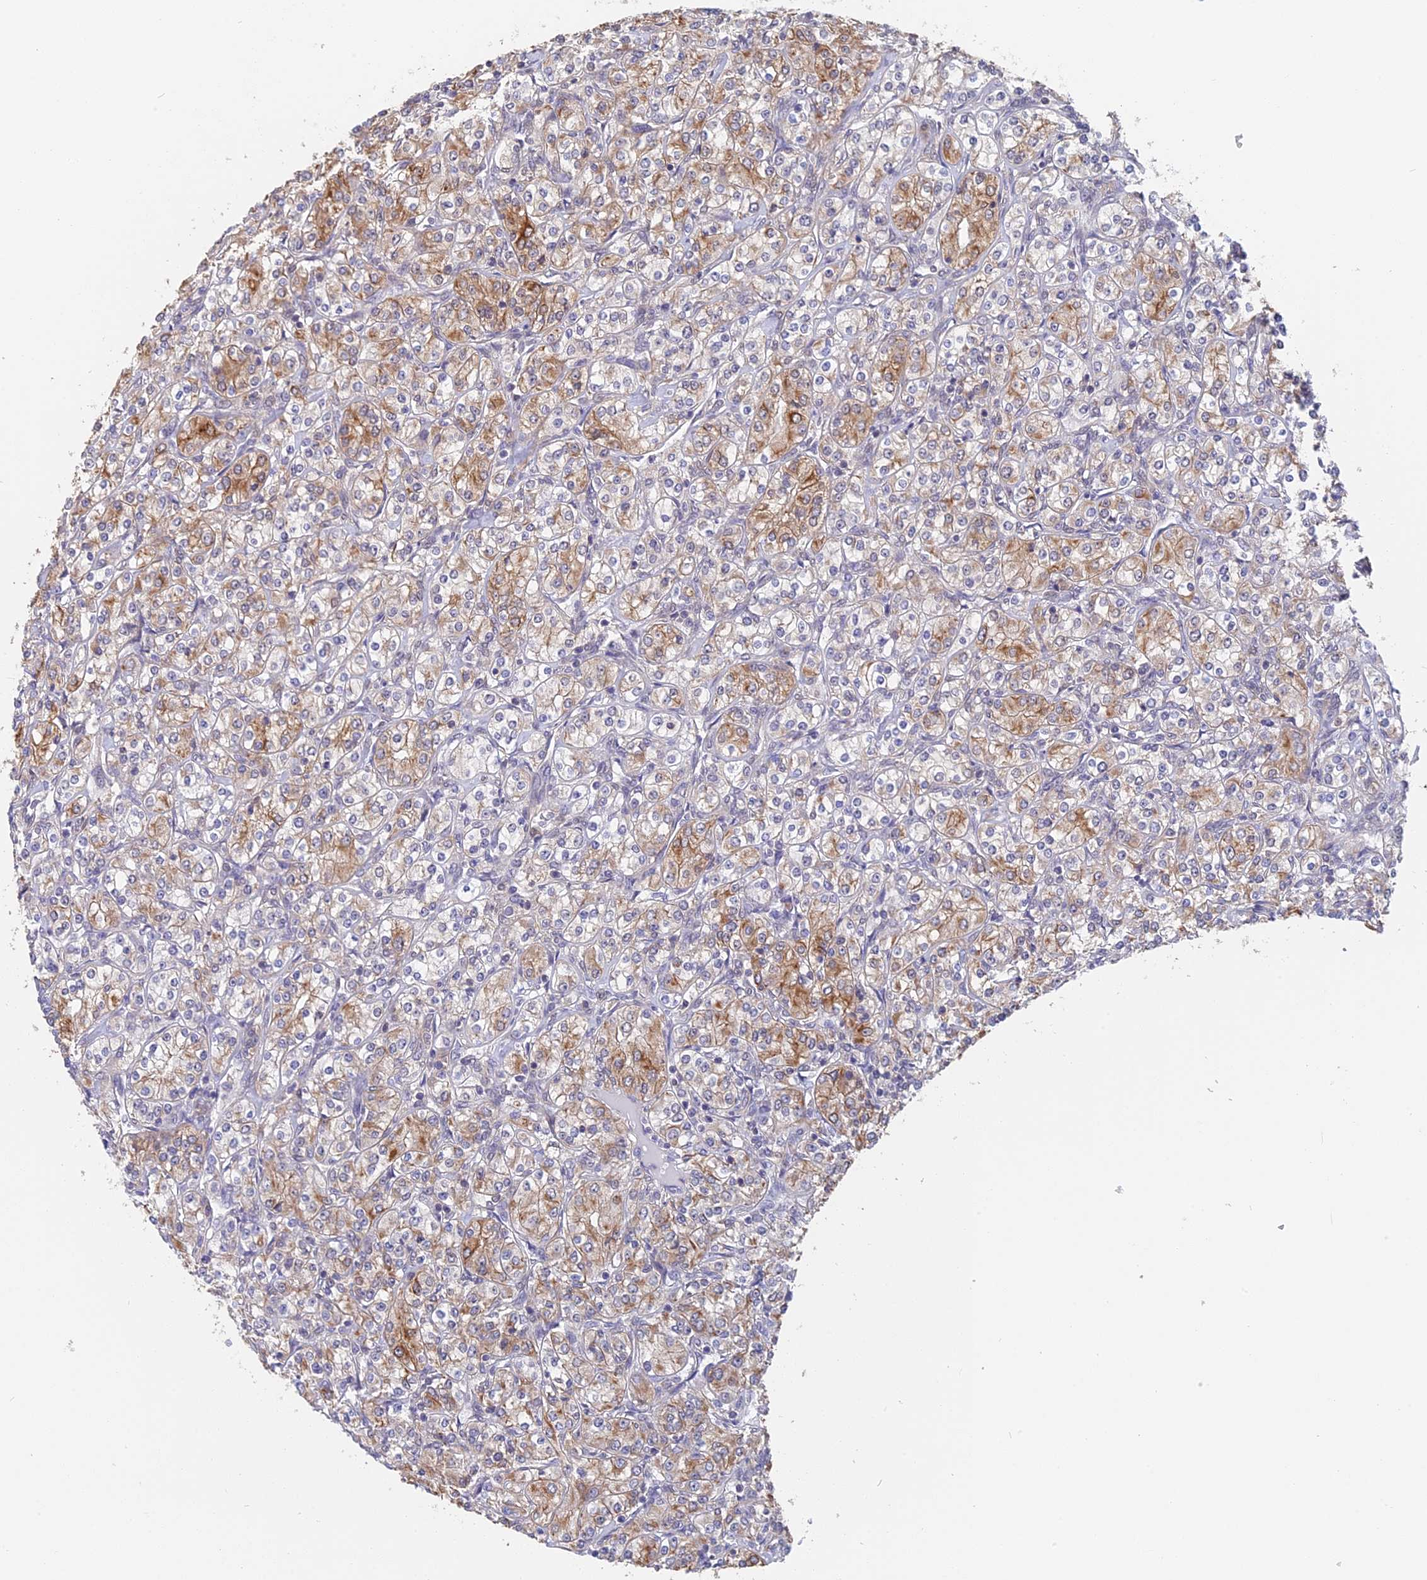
{"staining": {"intensity": "moderate", "quantity": "25%-75%", "location": "cytoplasmic/membranous"}, "tissue": "renal cancer", "cell_type": "Tumor cells", "image_type": "cancer", "snomed": [{"axis": "morphology", "description": "Adenocarcinoma, NOS"}, {"axis": "topography", "description": "Kidney"}], "caption": "Immunohistochemical staining of renal adenocarcinoma demonstrates moderate cytoplasmic/membranous protein positivity in approximately 25%-75% of tumor cells.", "gene": "STUB1", "patient": {"sex": "male", "age": 77}}